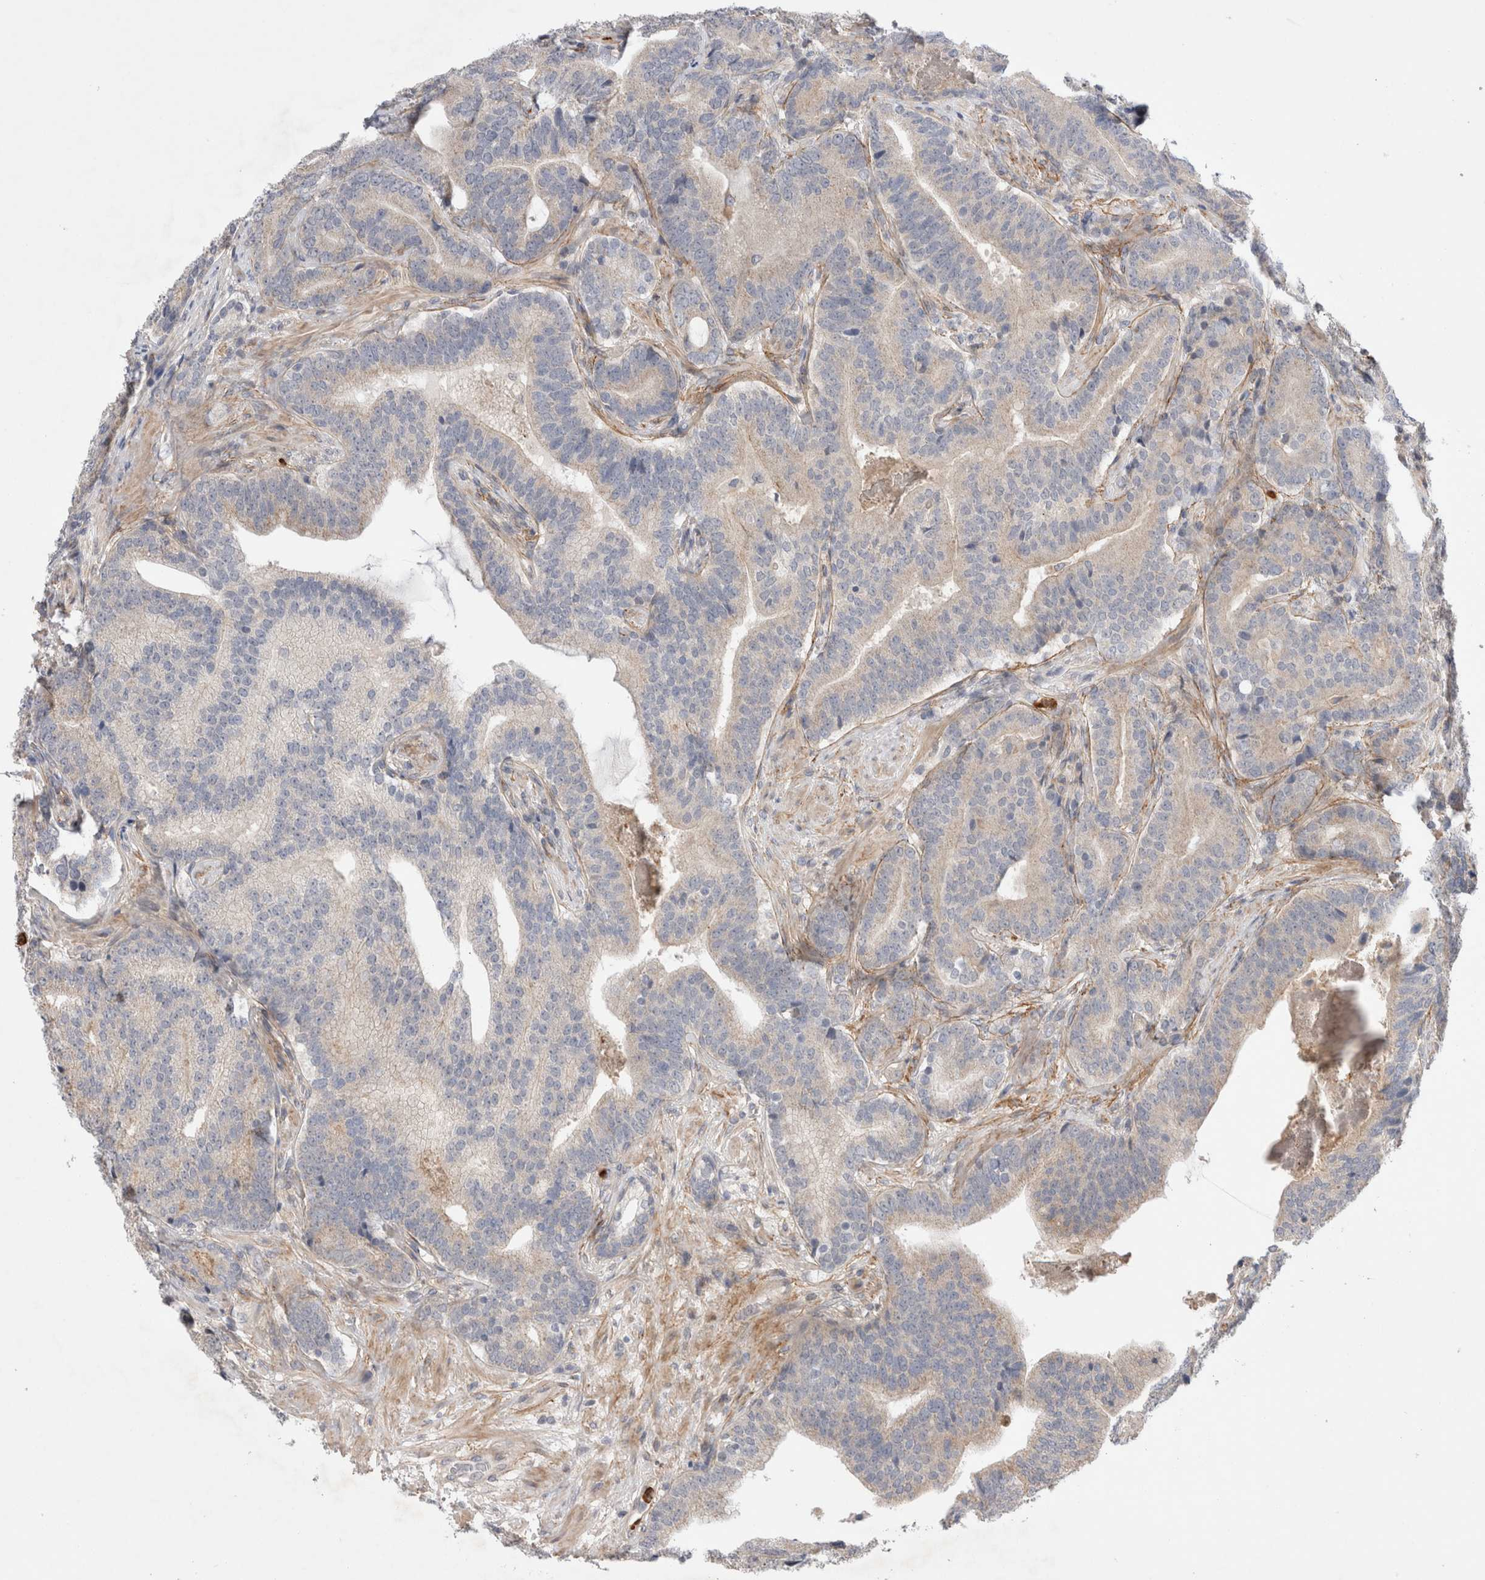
{"staining": {"intensity": "negative", "quantity": "none", "location": "none"}, "tissue": "prostate cancer", "cell_type": "Tumor cells", "image_type": "cancer", "snomed": [{"axis": "morphology", "description": "Adenocarcinoma, High grade"}, {"axis": "topography", "description": "Prostate"}], "caption": "An IHC micrograph of prostate cancer (adenocarcinoma (high-grade)) is shown. There is no staining in tumor cells of prostate cancer (adenocarcinoma (high-grade)).", "gene": "GSDMB", "patient": {"sex": "male", "age": 55}}